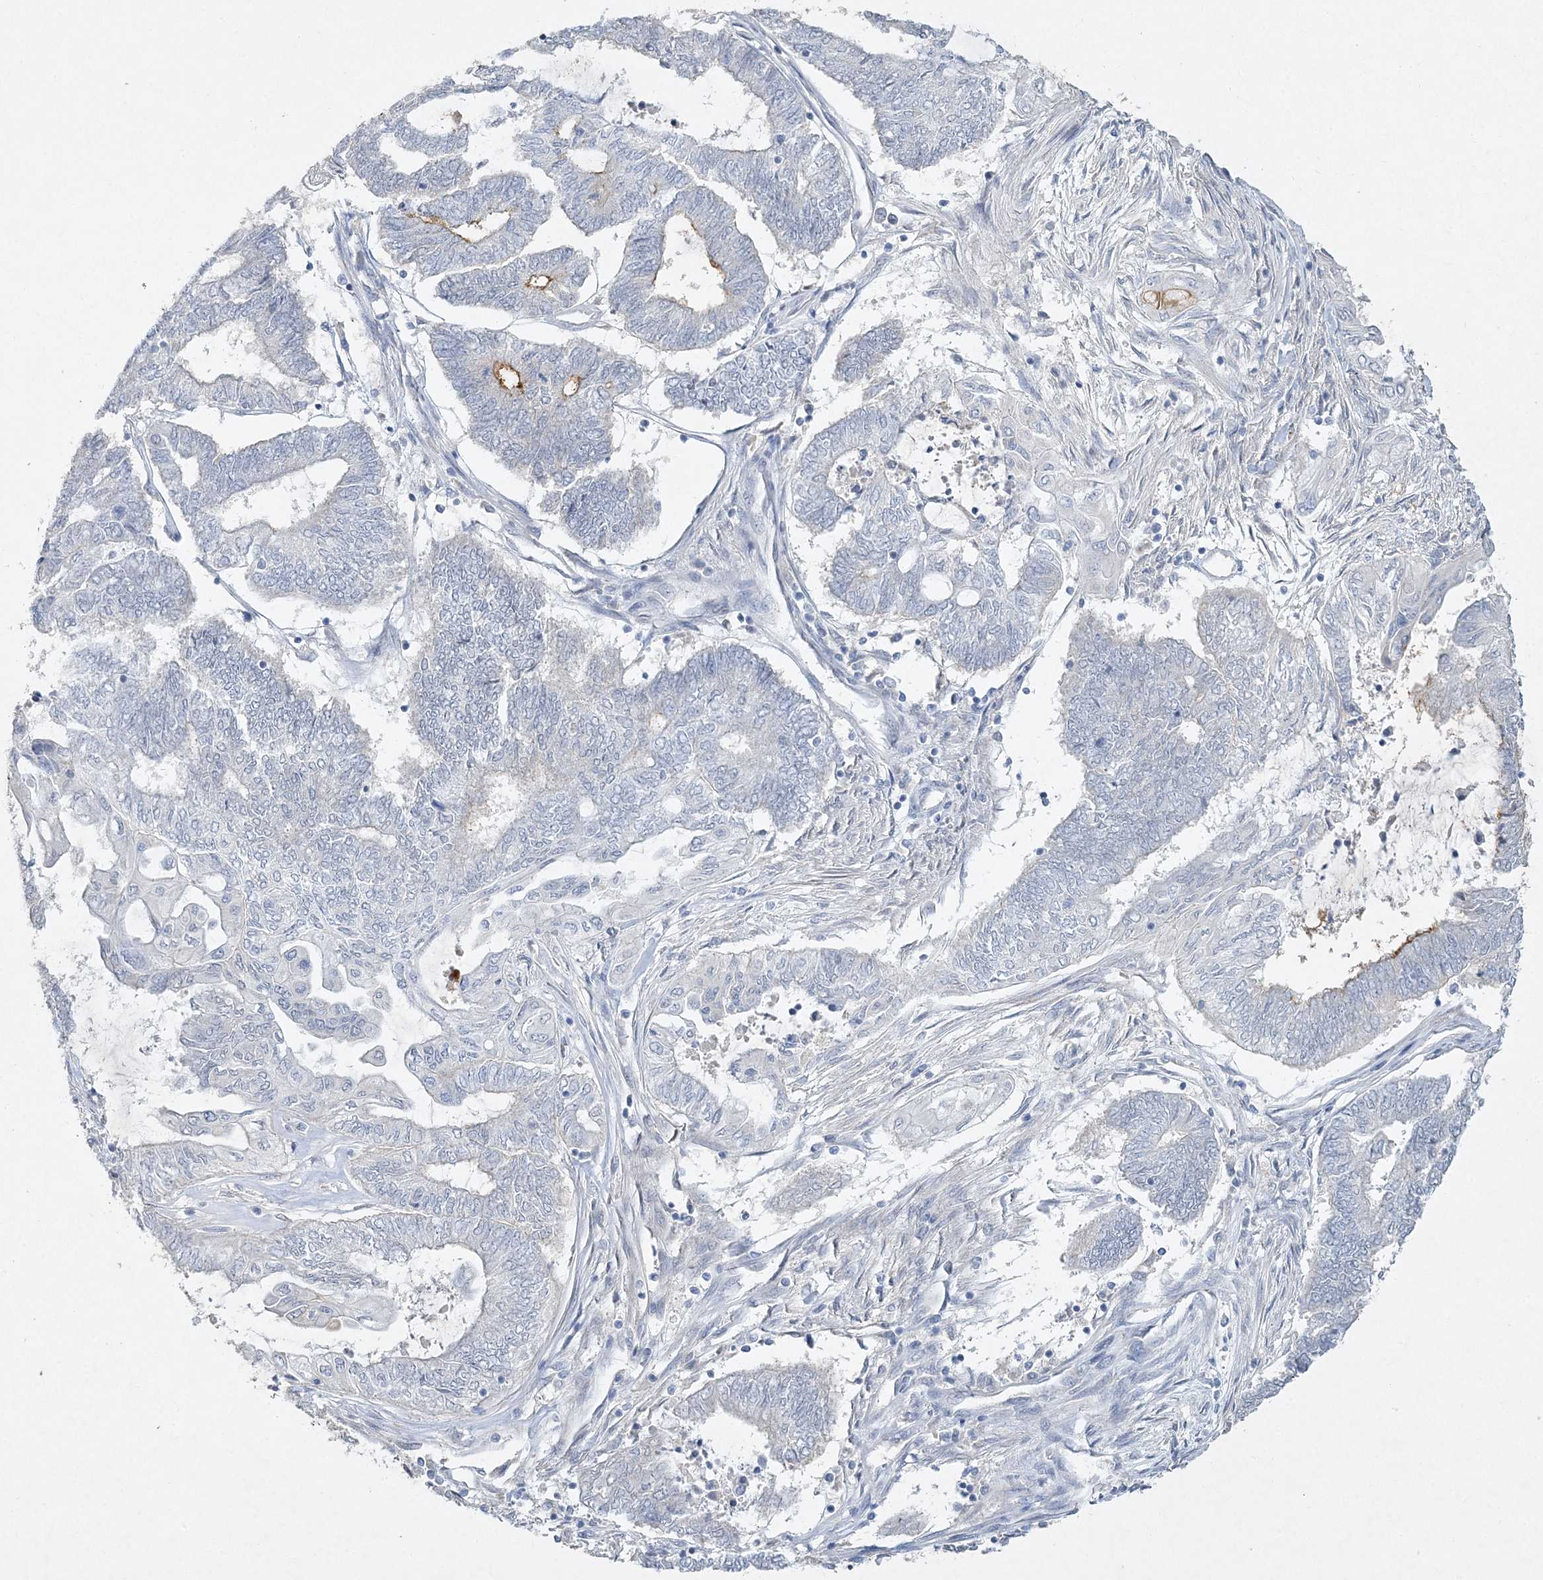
{"staining": {"intensity": "negative", "quantity": "none", "location": "none"}, "tissue": "endometrial cancer", "cell_type": "Tumor cells", "image_type": "cancer", "snomed": [{"axis": "morphology", "description": "Adenocarcinoma, NOS"}, {"axis": "topography", "description": "Uterus"}, {"axis": "topography", "description": "Endometrium"}], "caption": "IHC of human endometrial cancer (adenocarcinoma) displays no expression in tumor cells.", "gene": "MAT2B", "patient": {"sex": "female", "age": 70}}